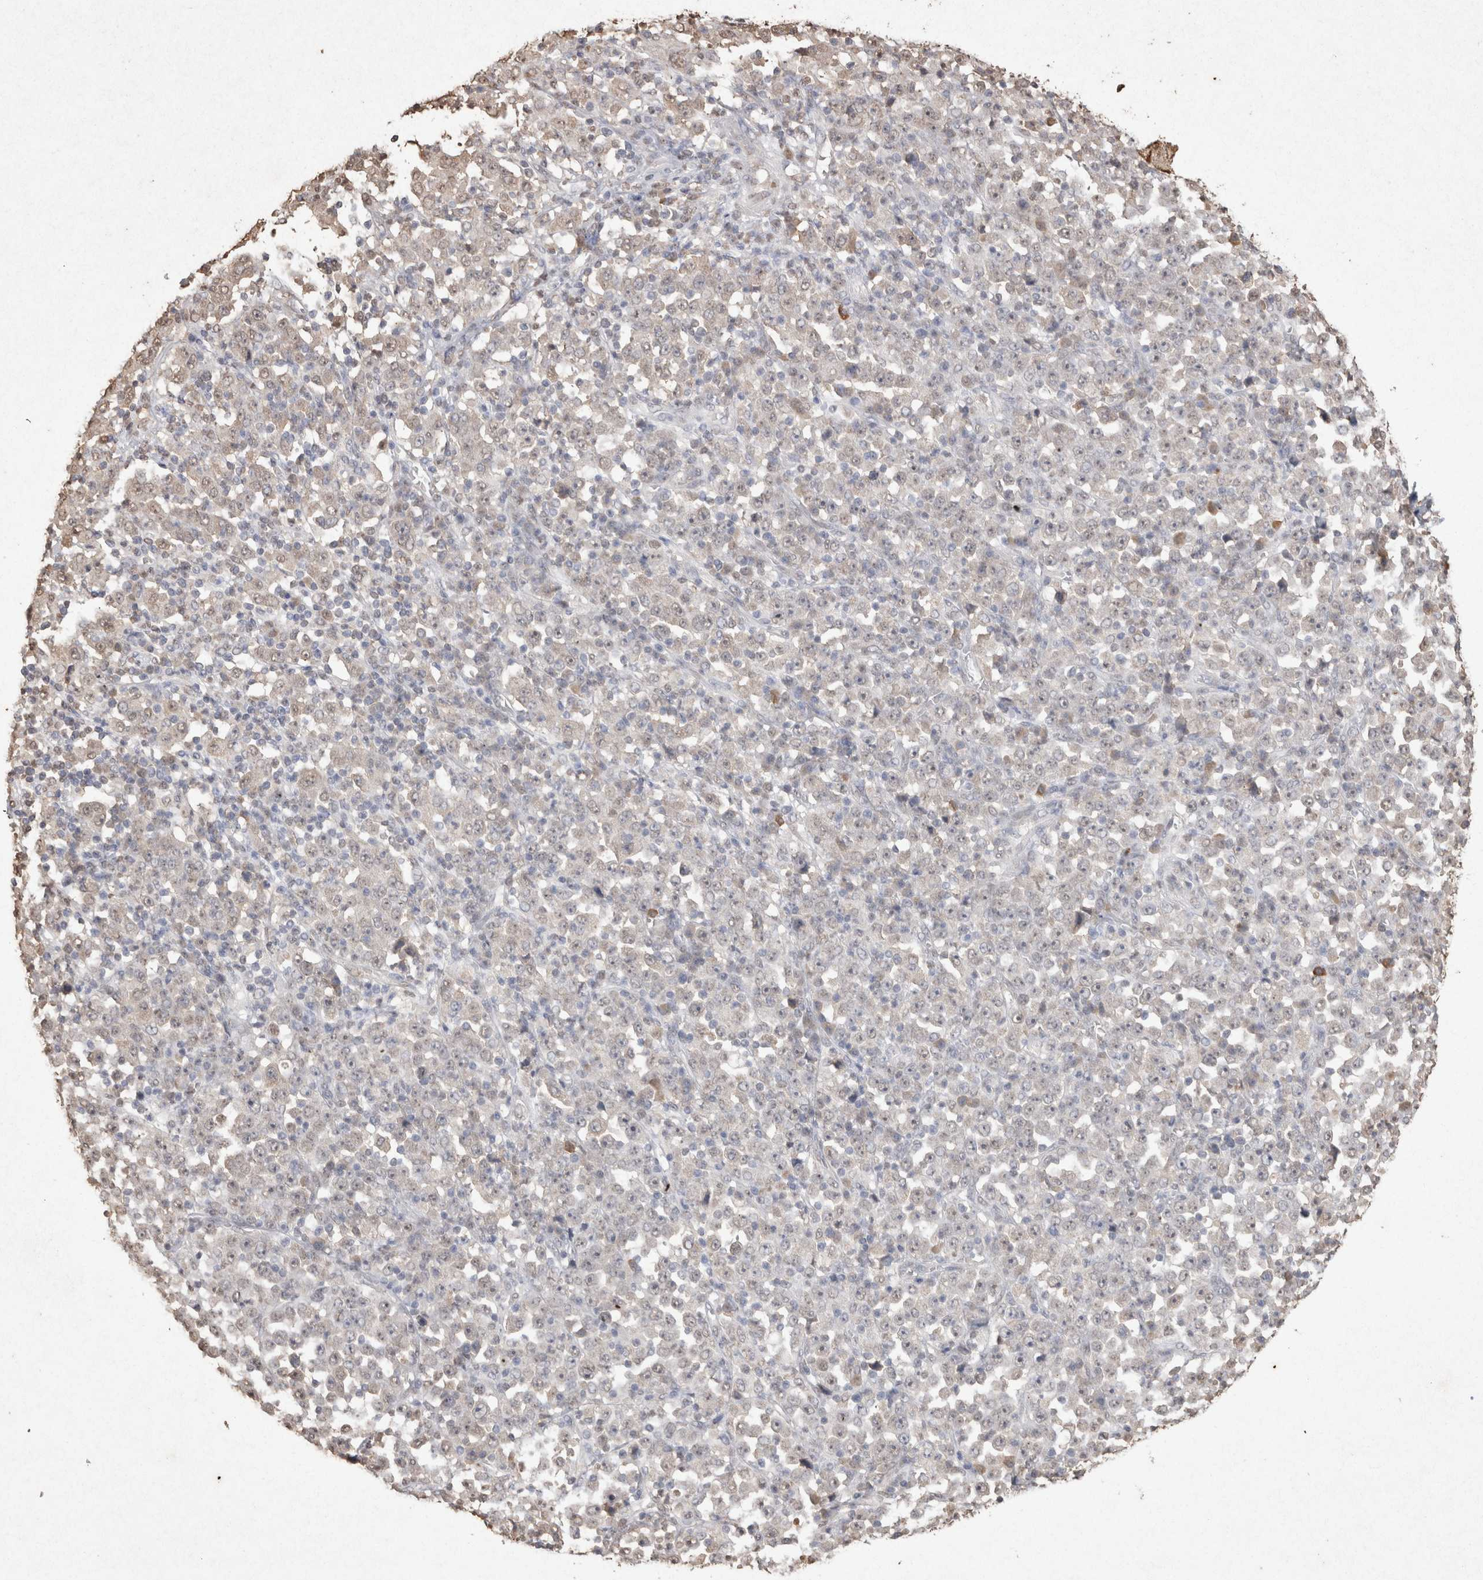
{"staining": {"intensity": "negative", "quantity": "none", "location": "none"}, "tissue": "stomach cancer", "cell_type": "Tumor cells", "image_type": "cancer", "snomed": [{"axis": "morphology", "description": "Normal tissue, NOS"}, {"axis": "morphology", "description": "Adenocarcinoma, NOS"}, {"axis": "topography", "description": "Stomach, upper"}, {"axis": "topography", "description": "Stomach"}], "caption": "Micrograph shows no significant protein positivity in tumor cells of stomach cancer (adenocarcinoma).", "gene": "MLX", "patient": {"sex": "male", "age": 59}}